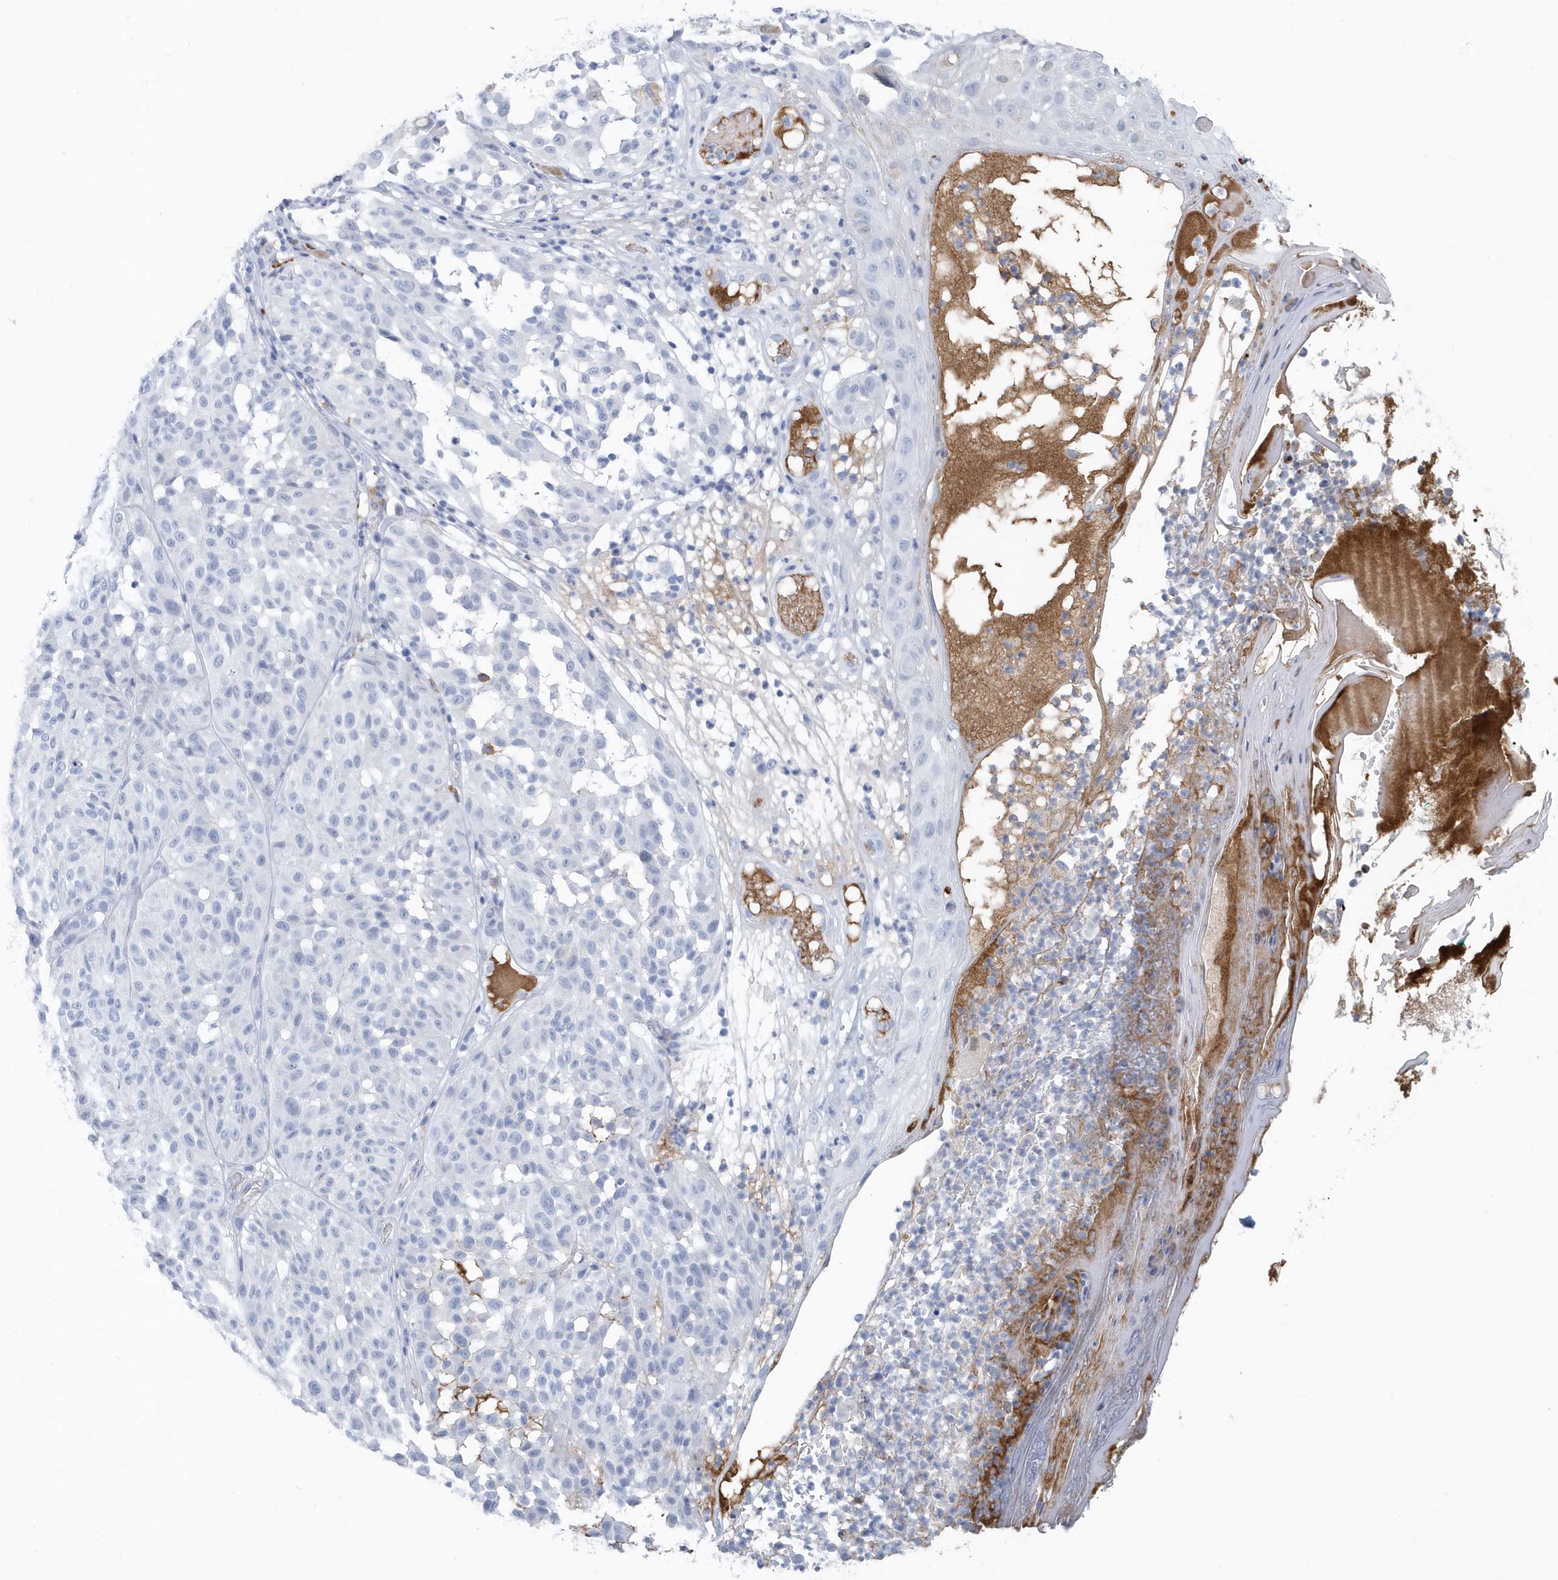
{"staining": {"intensity": "negative", "quantity": "none", "location": "none"}, "tissue": "melanoma", "cell_type": "Tumor cells", "image_type": "cancer", "snomed": [{"axis": "morphology", "description": "Malignant melanoma, NOS"}, {"axis": "topography", "description": "Skin"}], "caption": "High power microscopy image of an immunohistochemistry micrograph of melanoma, revealing no significant staining in tumor cells.", "gene": "JCHAIN", "patient": {"sex": "female", "age": 46}}